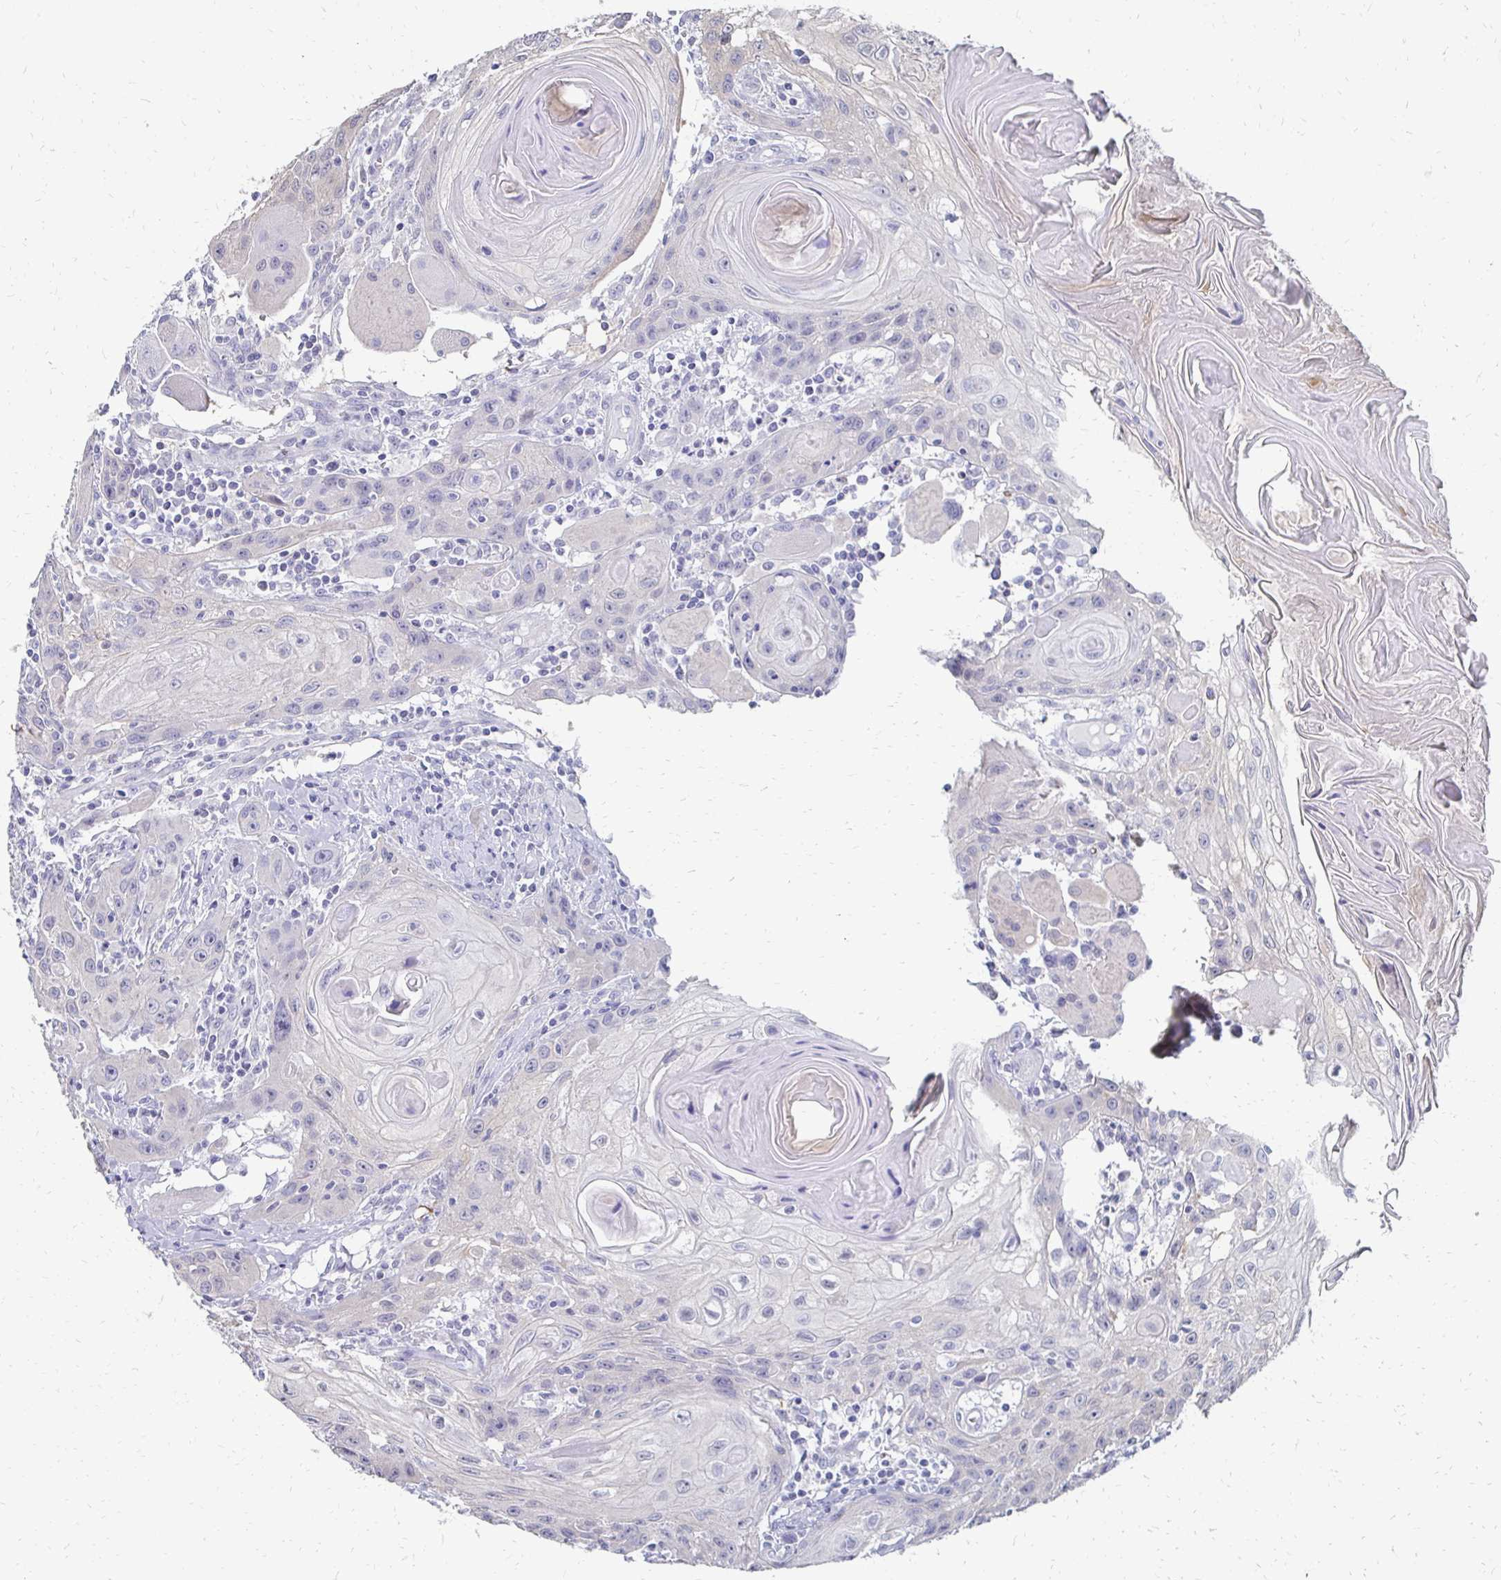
{"staining": {"intensity": "negative", "quantity": "none", "location": "none"}, "tissue": "head and neck cancer", "cell_type": "Tumor cells", "image_type": "cancer", "snomed": [{"axis": "morphology", "description": "Squamous cell carcinoma, NOS"}, {"axis": "topography", "description": "Oral tissue"}, {"axis": "topography", "description": "Head-Neck"}], "caption": "Histopathology image shows no significant protein expression in tumor cells of head and neck cancer (squamous cell carcinoma). (Immunohistochemistry (ihc), brightfield microscopy, high magnification).", "gene": "SYCP3", "patient": {"sex": "male", "age": 58}}